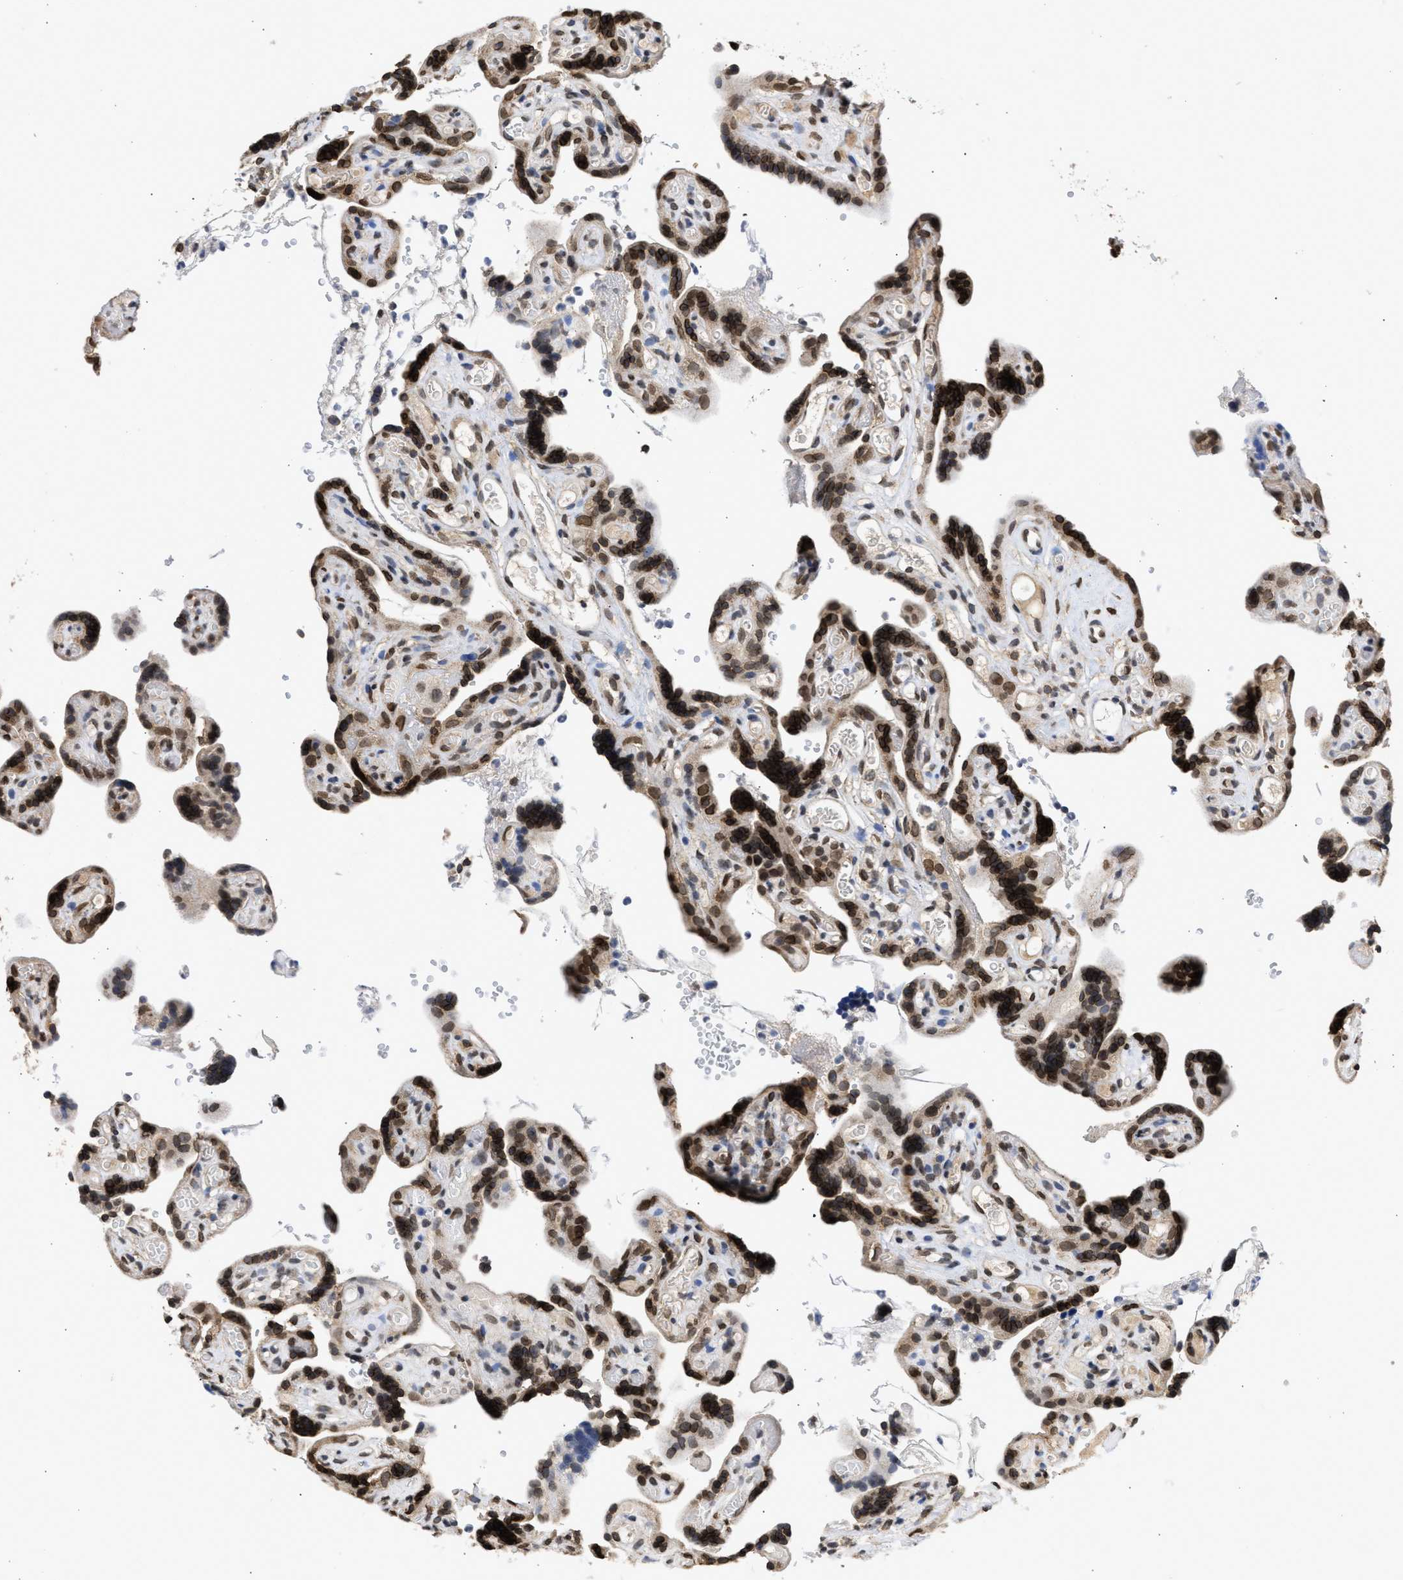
{"staining": {"intensity": "moderate", "quantity": ">75%", "location": "cytoplasmic/membranous,nuclear"}, "tissue": "placenta", "cell_type": "Decidual cells", "image_type": "normal", "snomed": [{"axis": "morphology", "description": "Normal tissue, NOS"}, {"axis": "topography", "description": "Placenta"}], "caption": "Benign placenta shows moderate cytoplasmic/membranous,nuclear expression in about >75% of decidual cells, visualized by immunohistochemistry. The staining is performed using DAB brown chromogen to label protein expression. The nuclei are counter-stained blue using hematoxylin.", "gene": "NUP35", "patient": {"sex": "female", "age": 30}}